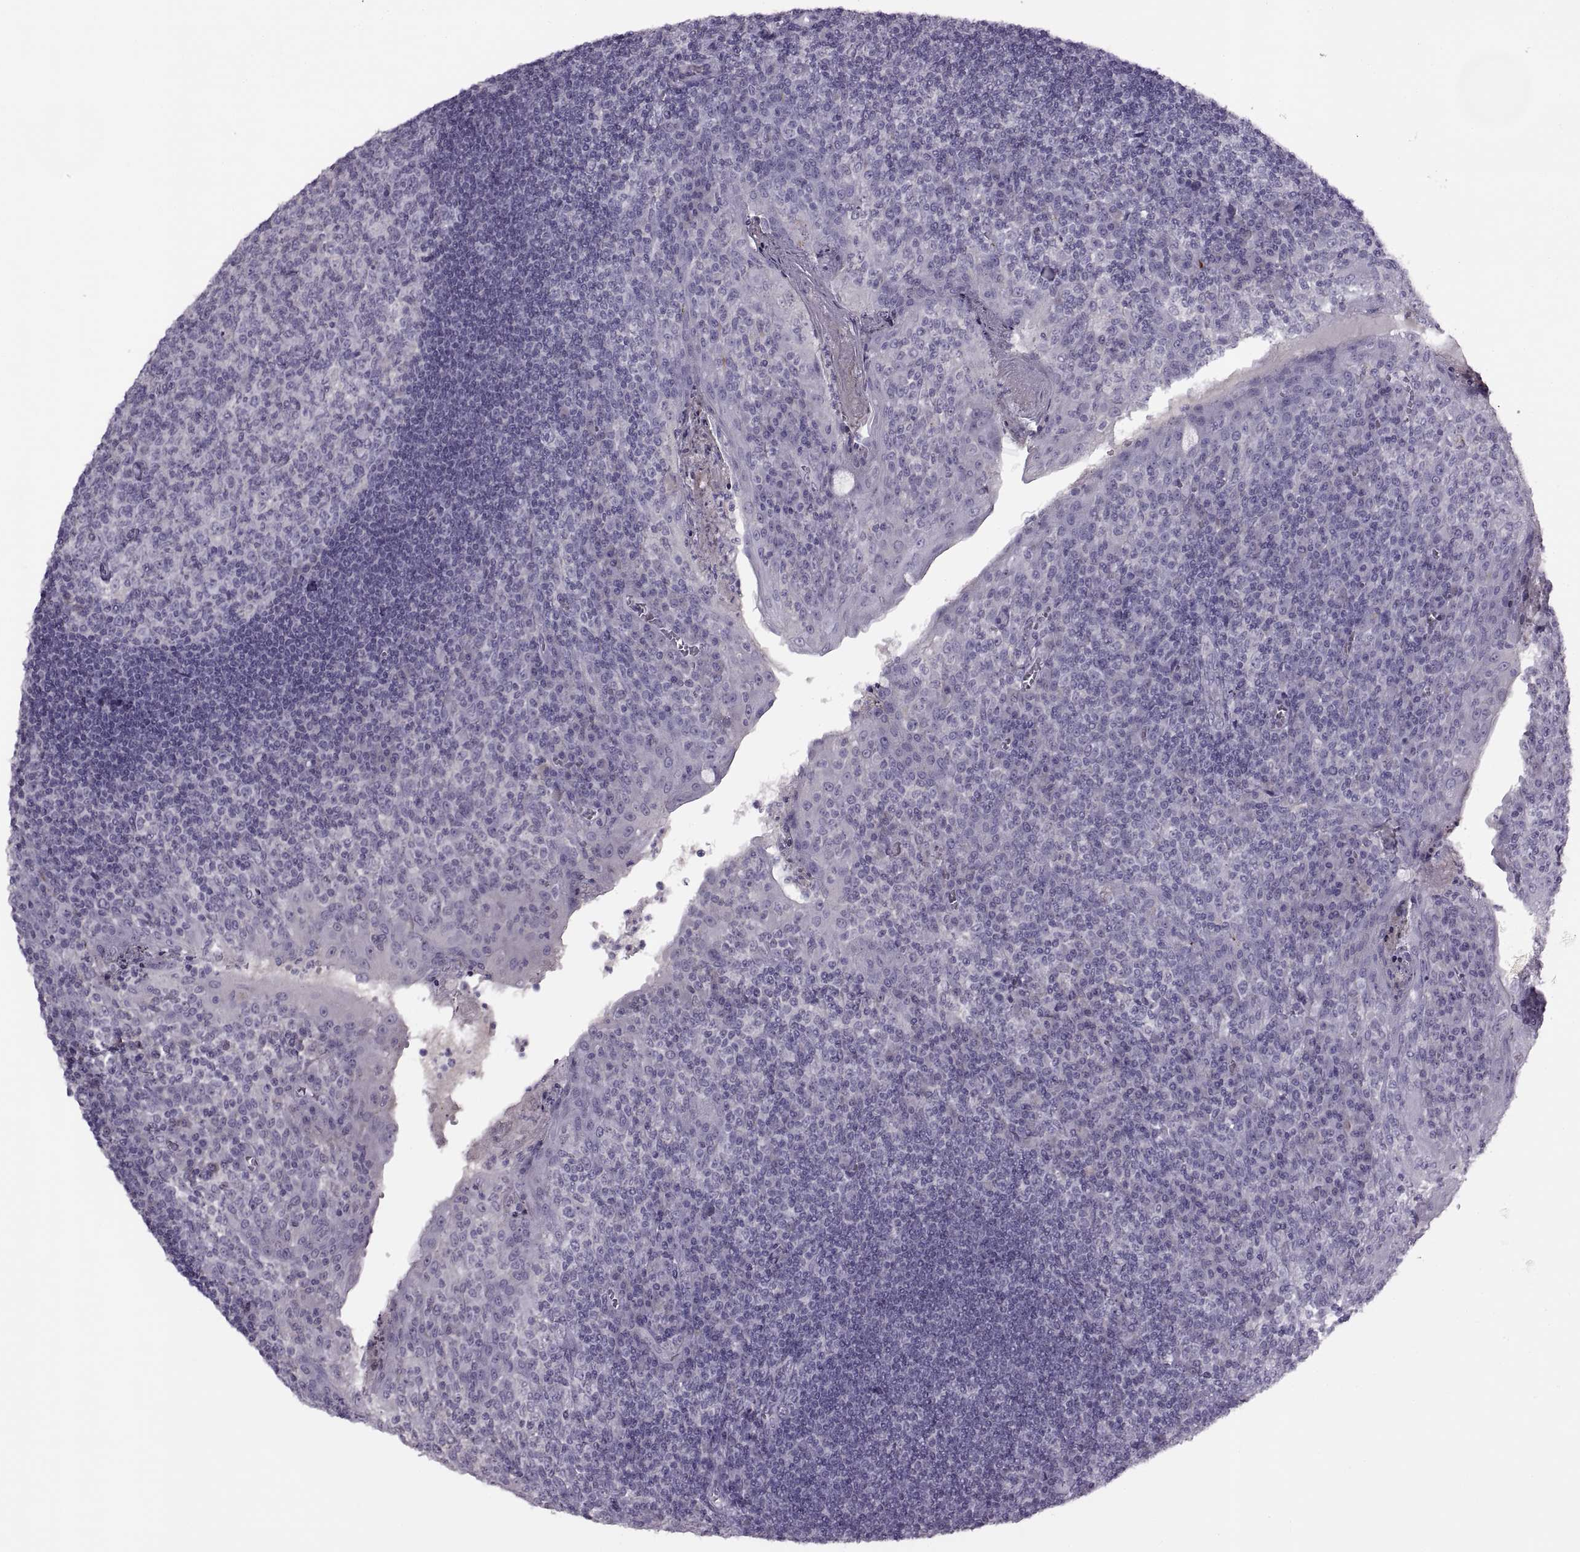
{"staining": {"intensity": "negative", "quantity": "none", "location": "none"}, "tissue": "tonsil", "cell_type": "Germinal center cells", "image_type": "normal", "snomed": [{"axis": "morphology", "description": "Normal tissue, NOS"}, {"axis": "topography", "description": "Tonsil"}], "caption": "Germinal center cells show no significant protein expression in unremarkable tonsil. (DAB immunohistochemistry with hematoxylin counter stain).", "gene": "RSPH6A", "patient": {"sex": "female", "age": 12}}